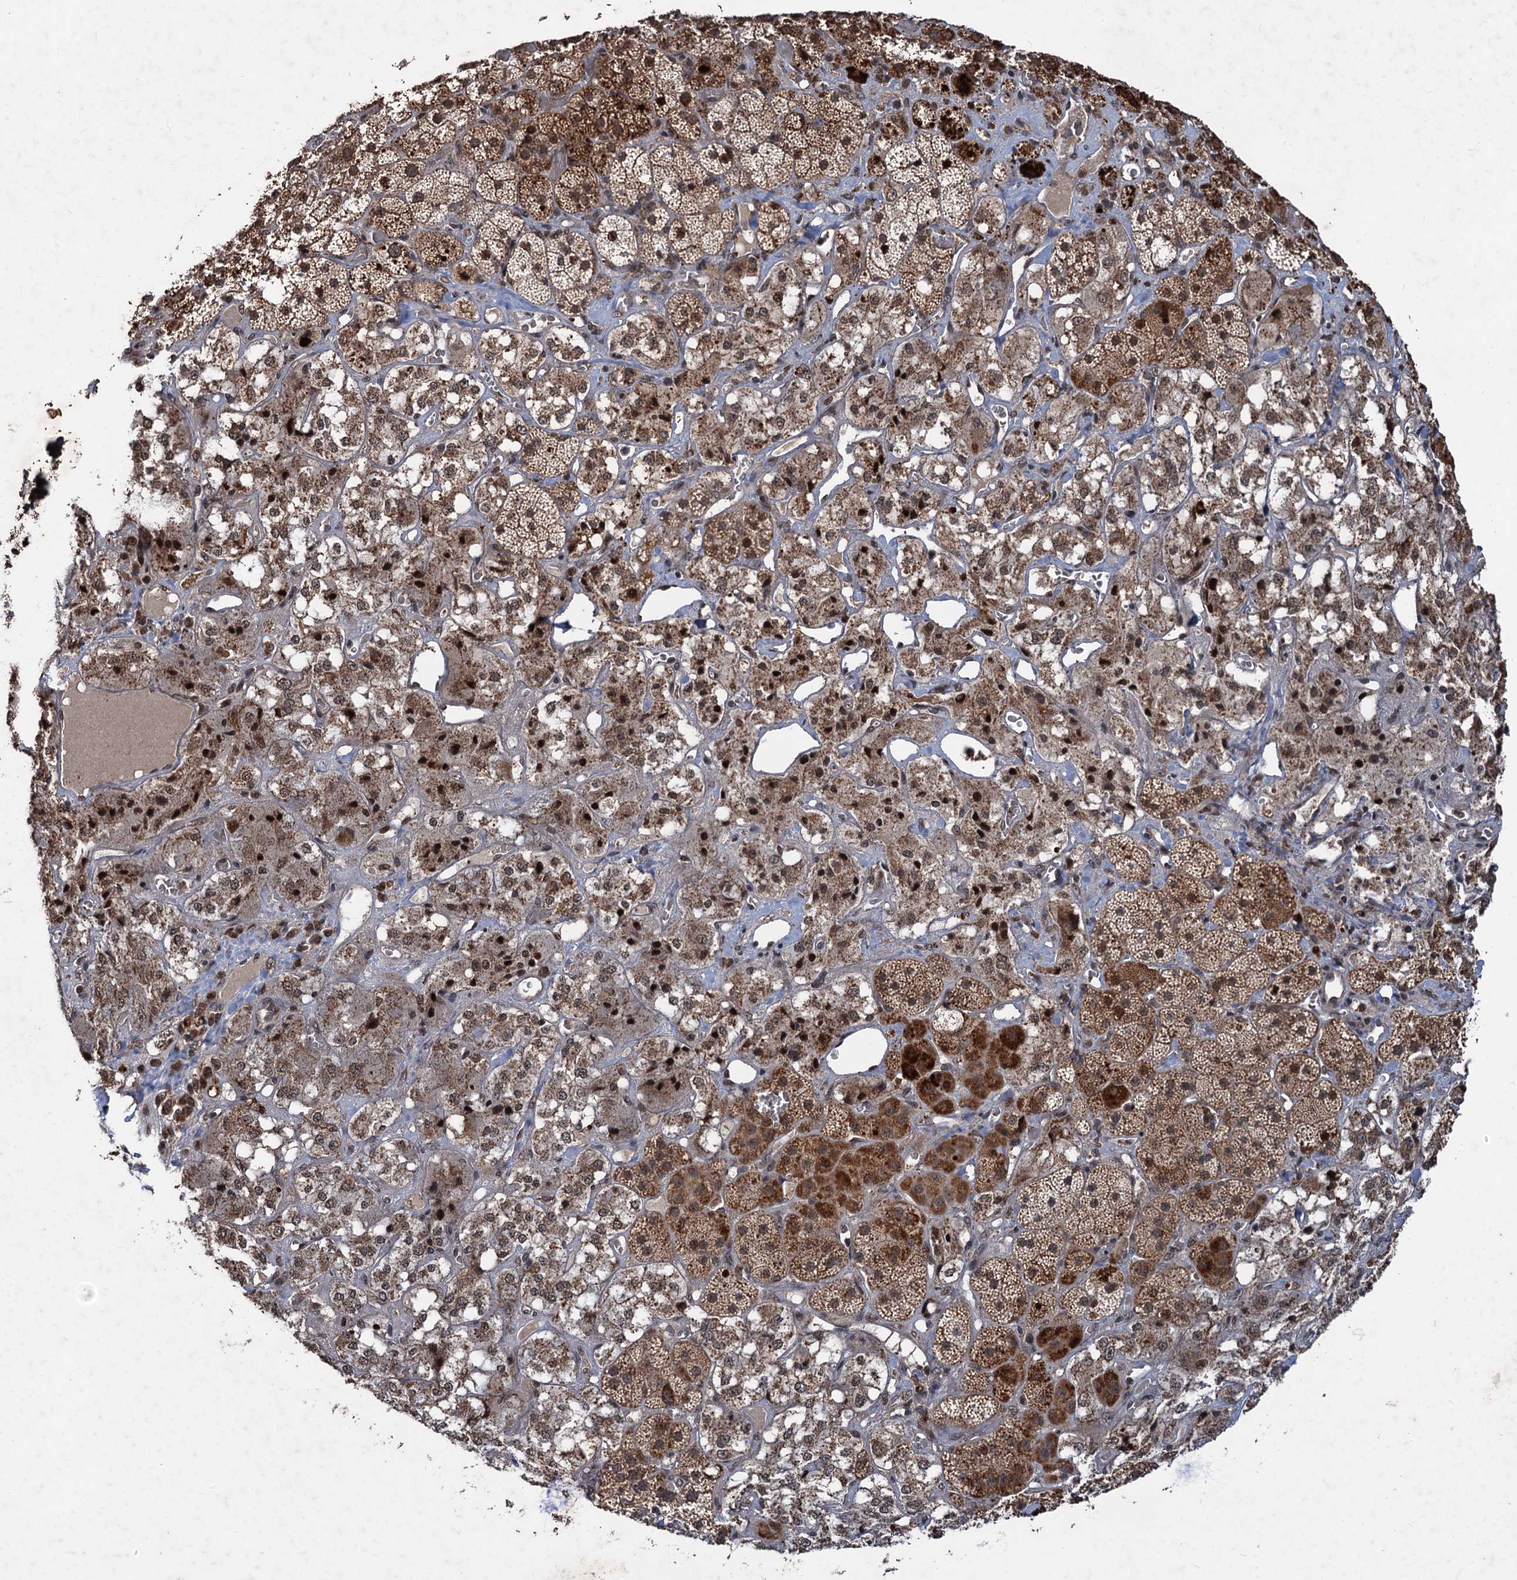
{"staining": {"intensity": "moderate", "quantity": ">75%", "location": "cytoplasmic/membranous,nuclear"}, "tissue": "adrenal gland", "cell_type": "Glandular cells", "image_type": "normal", "snomed": [{"axis": "morphology", "description": "Normal tissue, NOS"}, {"axis": "topography", "description": "Adrenal gland"}], "caption": "Immunohistochemical staining of normal human adrenal gland reveals medium levels of moderate cytoplasmic/membranous,nuclear positivity in about >75% of glandular cells.", "gene": "REP15", "patient": {"sex": "male", "age": 57}}